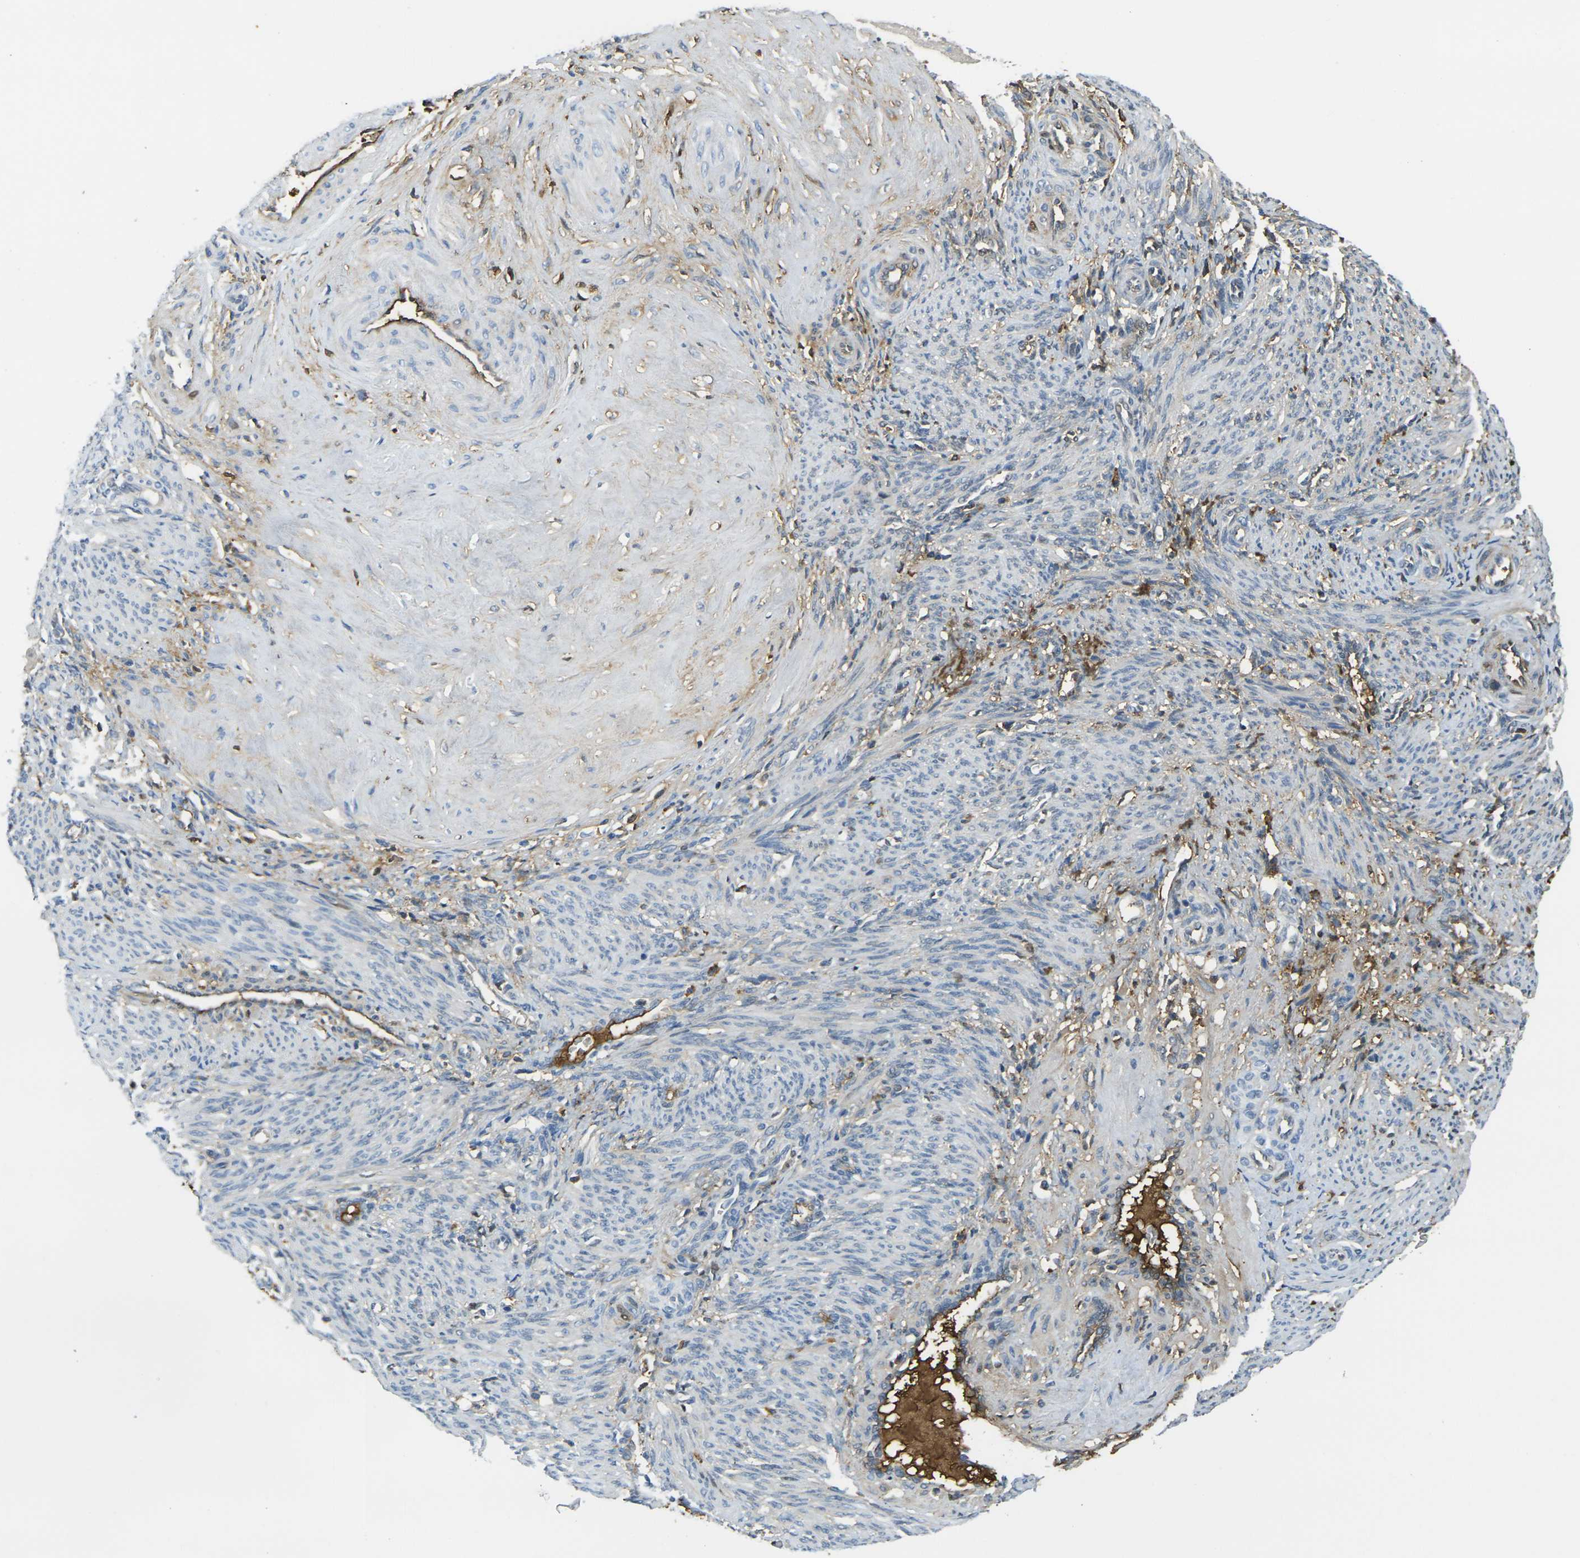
{"staining": {"intensity": "weak", "quantity": "25%-75%", "location": "cytoplasmic/membranous"}, "tissue": "smooth muscle", "cell_type": "Smooth muscle cells", "image_type": "normal", "snomed": [{"axis": "morphology", "description": "Normal tissue, NOS"}, {"axis": "topography", "description": "Endometrium"}], "caption": "Immunohistochemical staining of unremarkable smooth muscle shows low levels of weak cytoplasmic/membranous positivity in about 25%-75% of smooth muscle cells.", "gene": "PLCD1", "patient": {"sex": "female", "age": 33}}